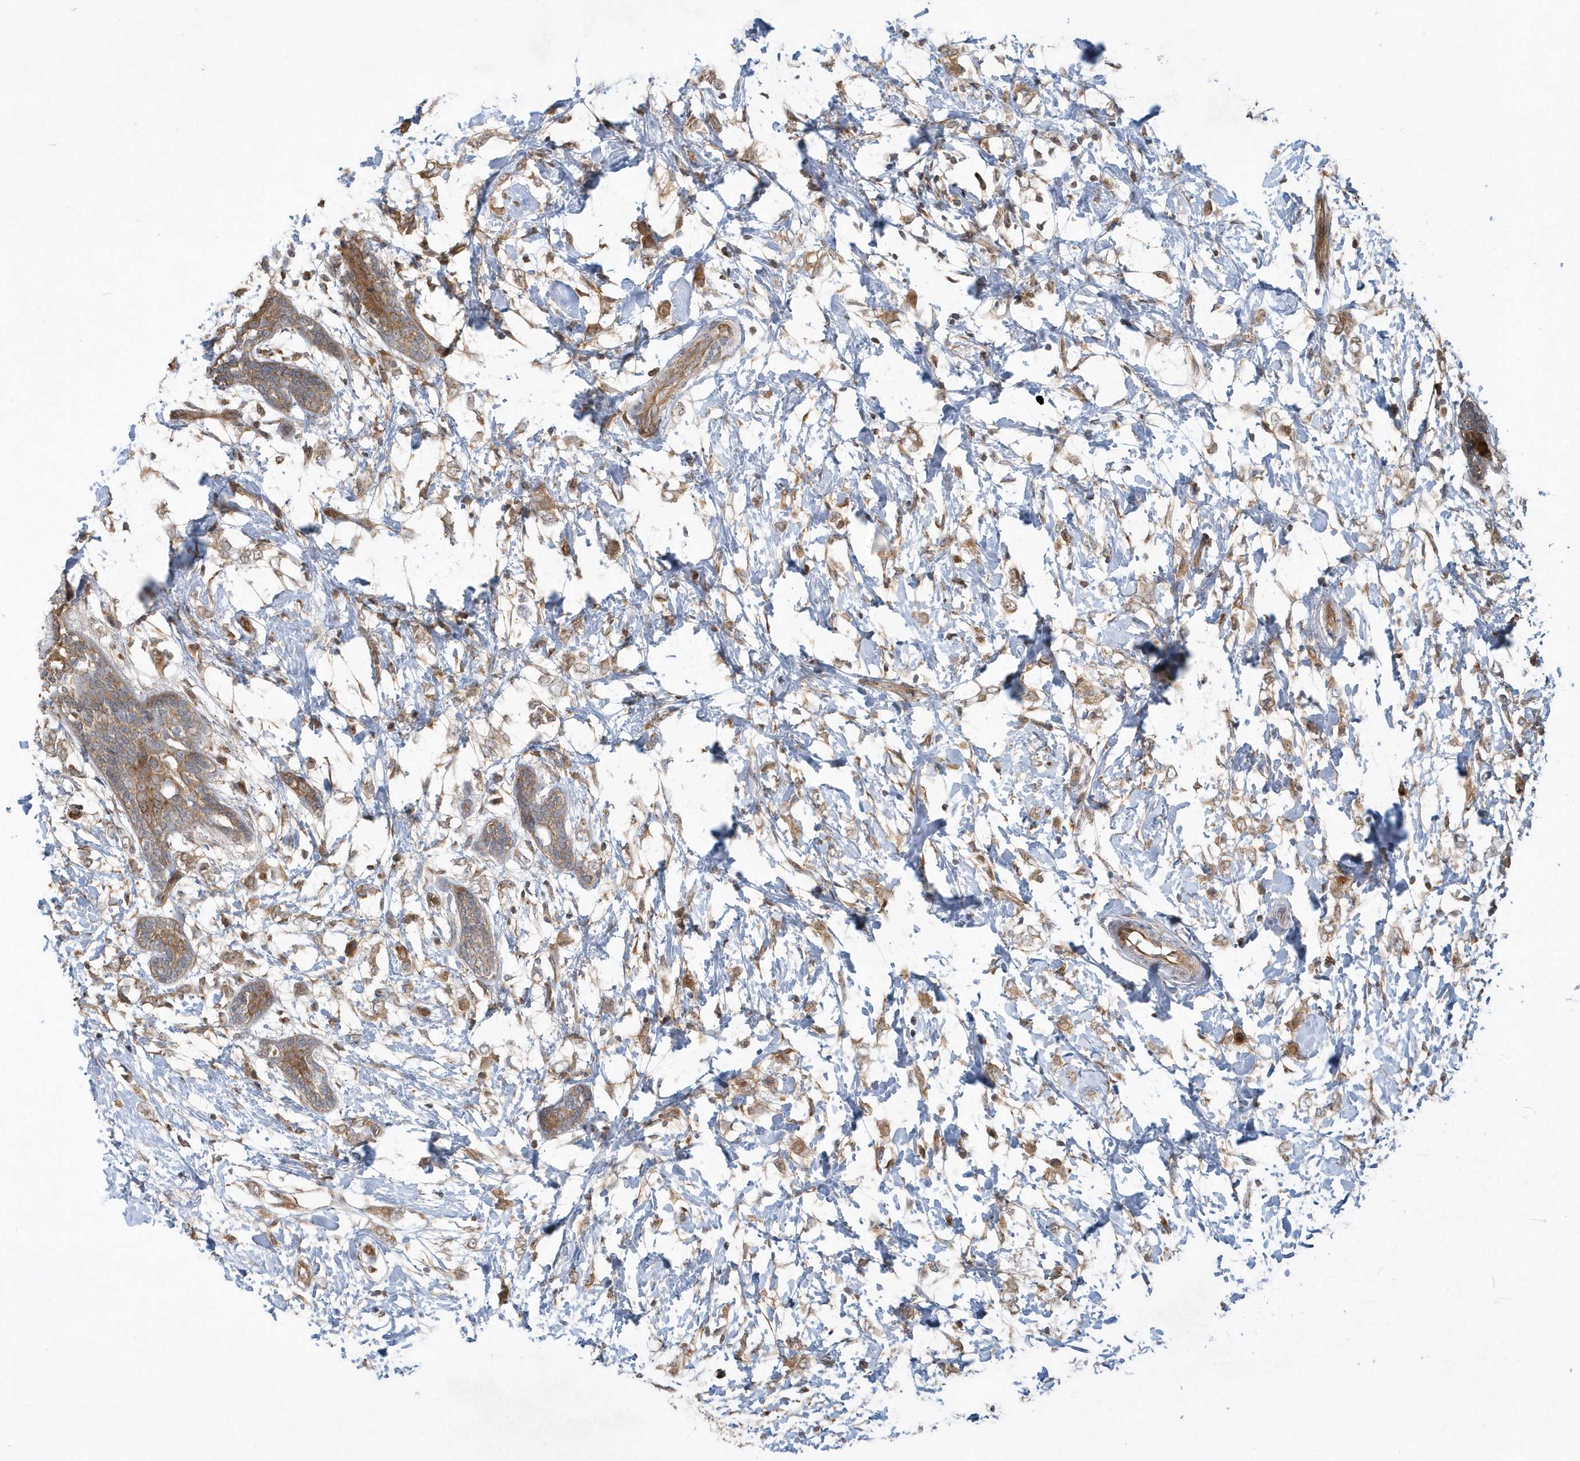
{"staining": {"intensity": "moderate", "quantity": ">75%", "location": "cytoplasmic/membranous"}, "tissue": "breast cancer", "cell_type": "Tumor cells", "image_type": "cancer", "snomed": [{"axis": "morphology", "description": "Normal tissue, NOS"}, {"axis": "morphology", "description": "Lobular carcinoma"}, {"axis": "topography", "description": "Breast"}], "caption": "A brown stain highlights moderate cytoplasmic/membranous positivity of a protein in human breast lobular carcinoma tumor cells.", "gene": "THG1L", "patient": {"sex": "female", "age": 47}}